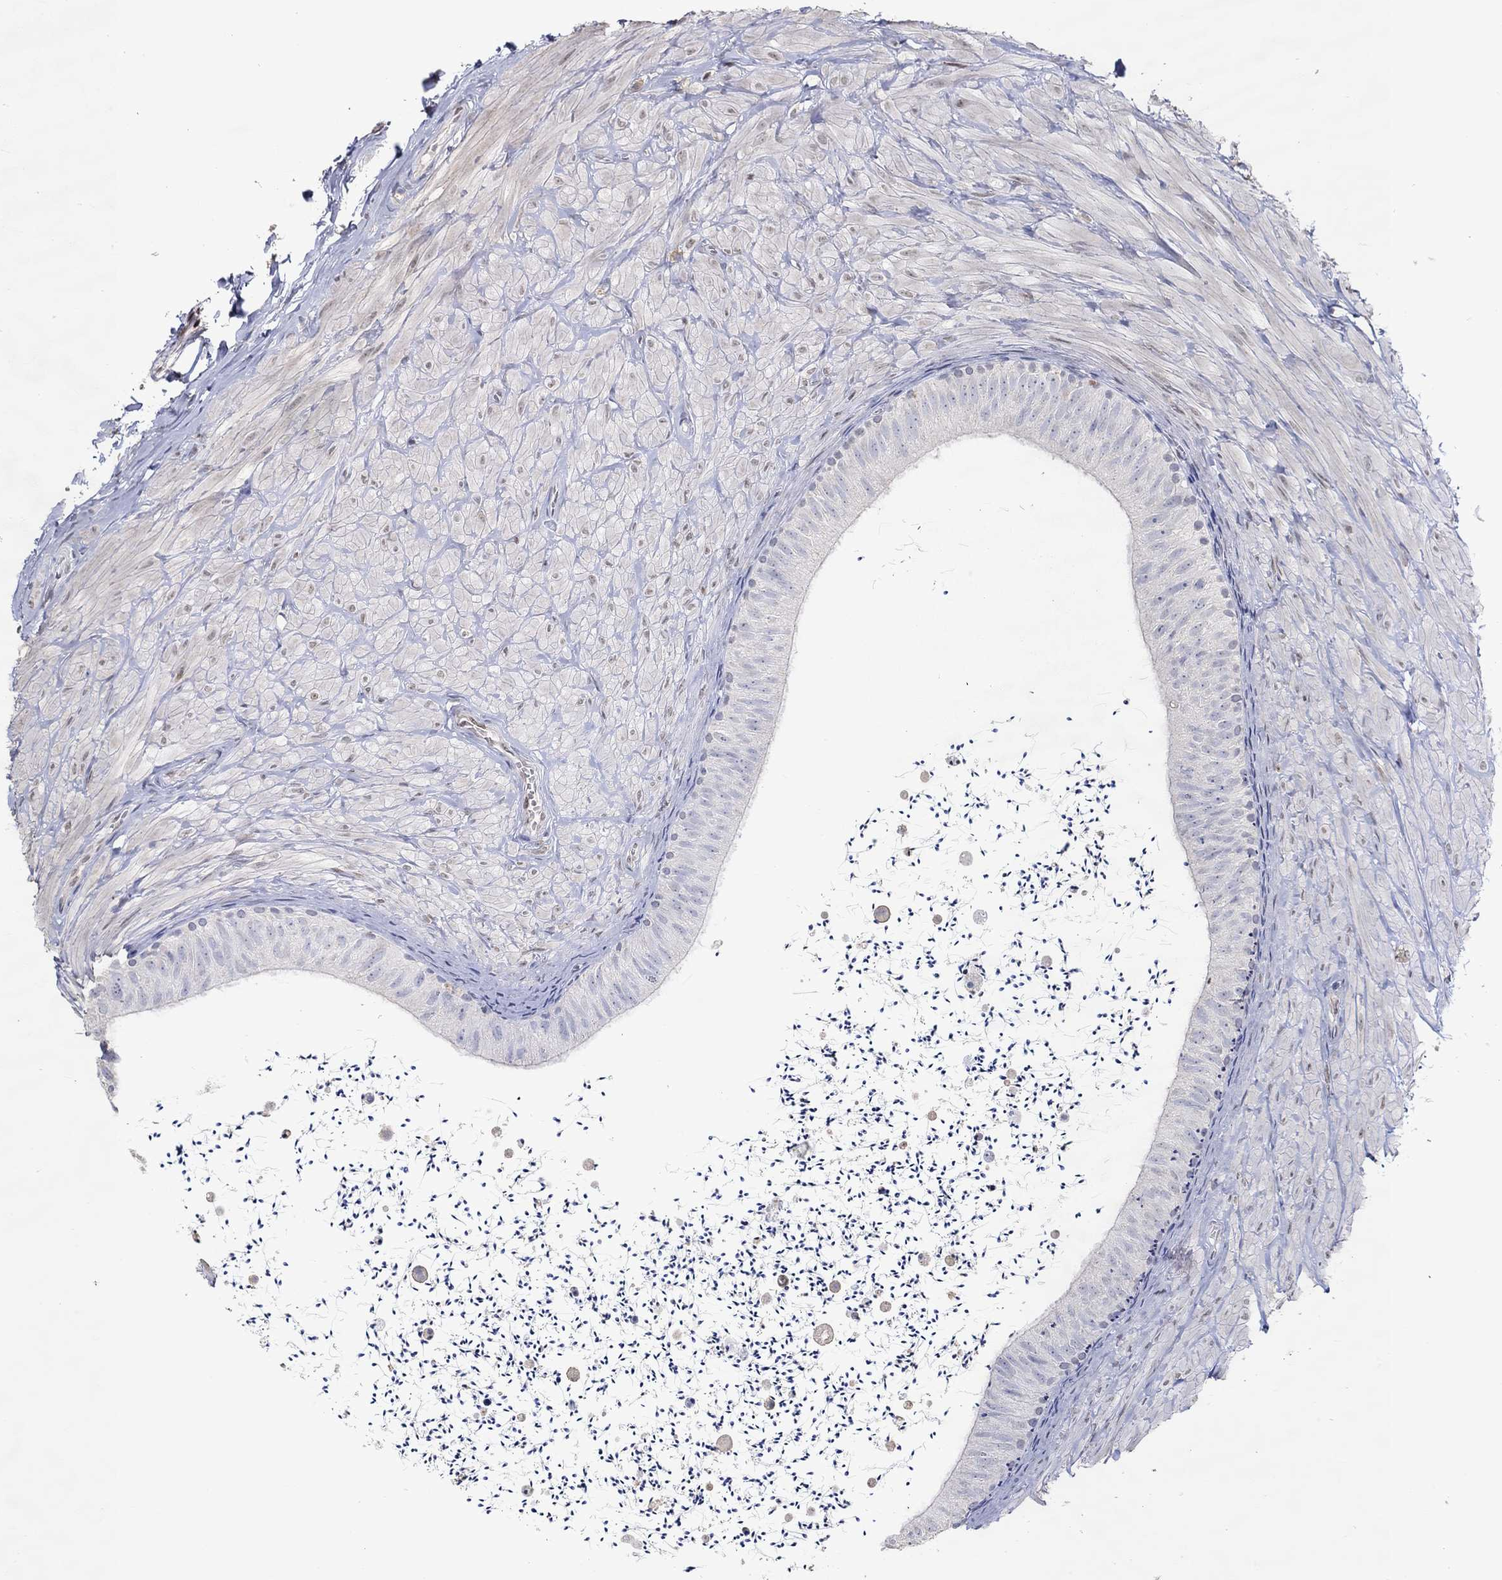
{"staining": {"intensity": "weak", "quantity": "<25%", "location": "nuclear"}, "tissue": "epididymis", "cell_type": "Glandular cells", "image_type": "normal", "snomed": [{"axis": "morphology", "description": "Normal tissue, NOS"}, {"axis": "topography", "description": "Epididymis"}], "caption": "The photomicrograph shows no significant expression in glandular cells of epididymis. (Stains: DAB (3,3'-diaminobenzidine) immunohistochemistry (IHC) with hematoxylin counter stain, Microscopy: brightfield microscopy at high magnification).", "gene": "FGF2", "patient": {"sex": "male", "age": 32}}